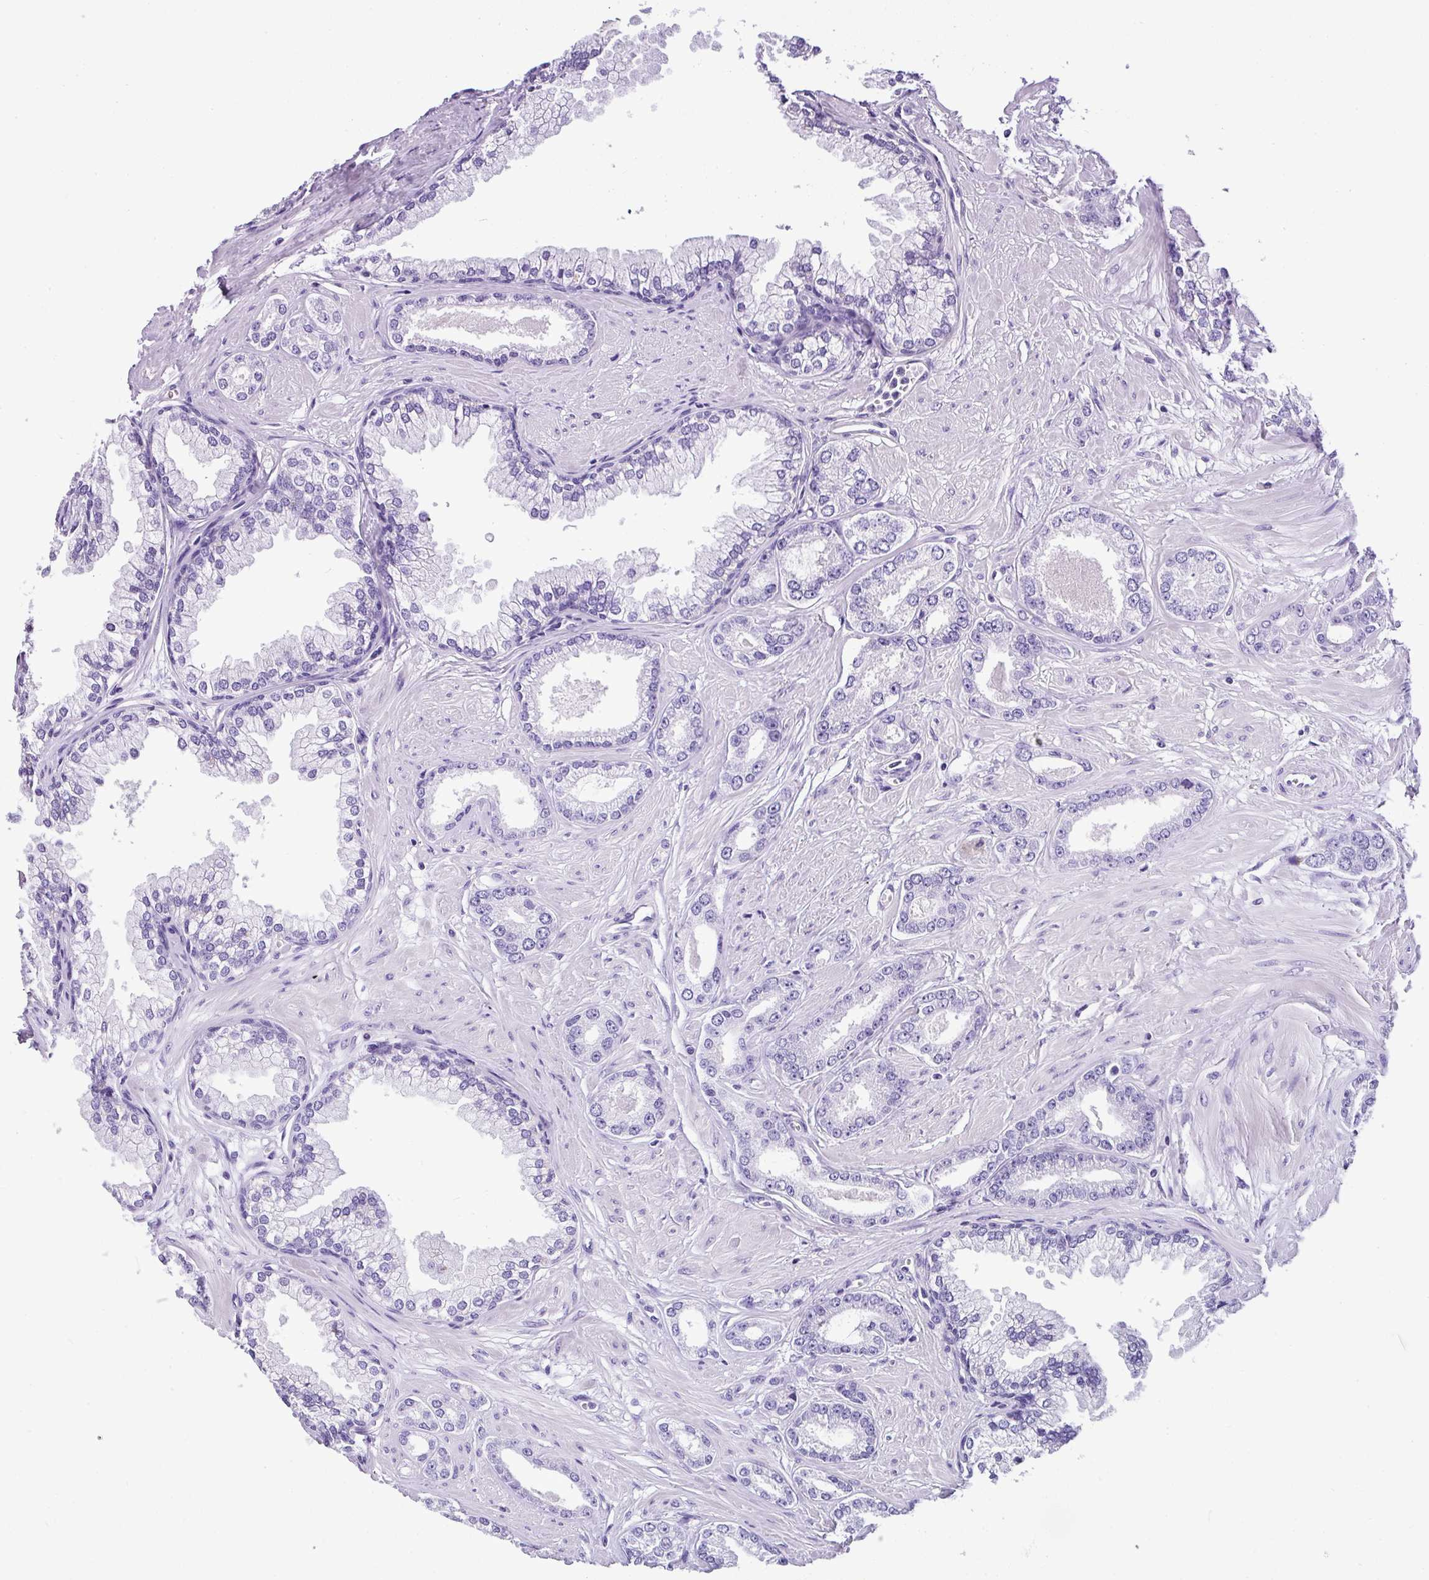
{"staining": {"intensity": "negative", "quantity": "none", "location": "none"}, "tissue": "prostate cancer", "cell_type": "Tumor cells", "image_type": "cancer", "snomed": [{"axis": "morphology", "description": "Adenocarcinoma, Low grade"}, {"axis": "topography", "description": "Prostate"}], "caption": "Low-grade adenocarcinoma (prostate) stained for a protein using IHC displays no expression tumor cells.", "gene": "MUC21", "patient": {"sex": "male", "age": 60}}